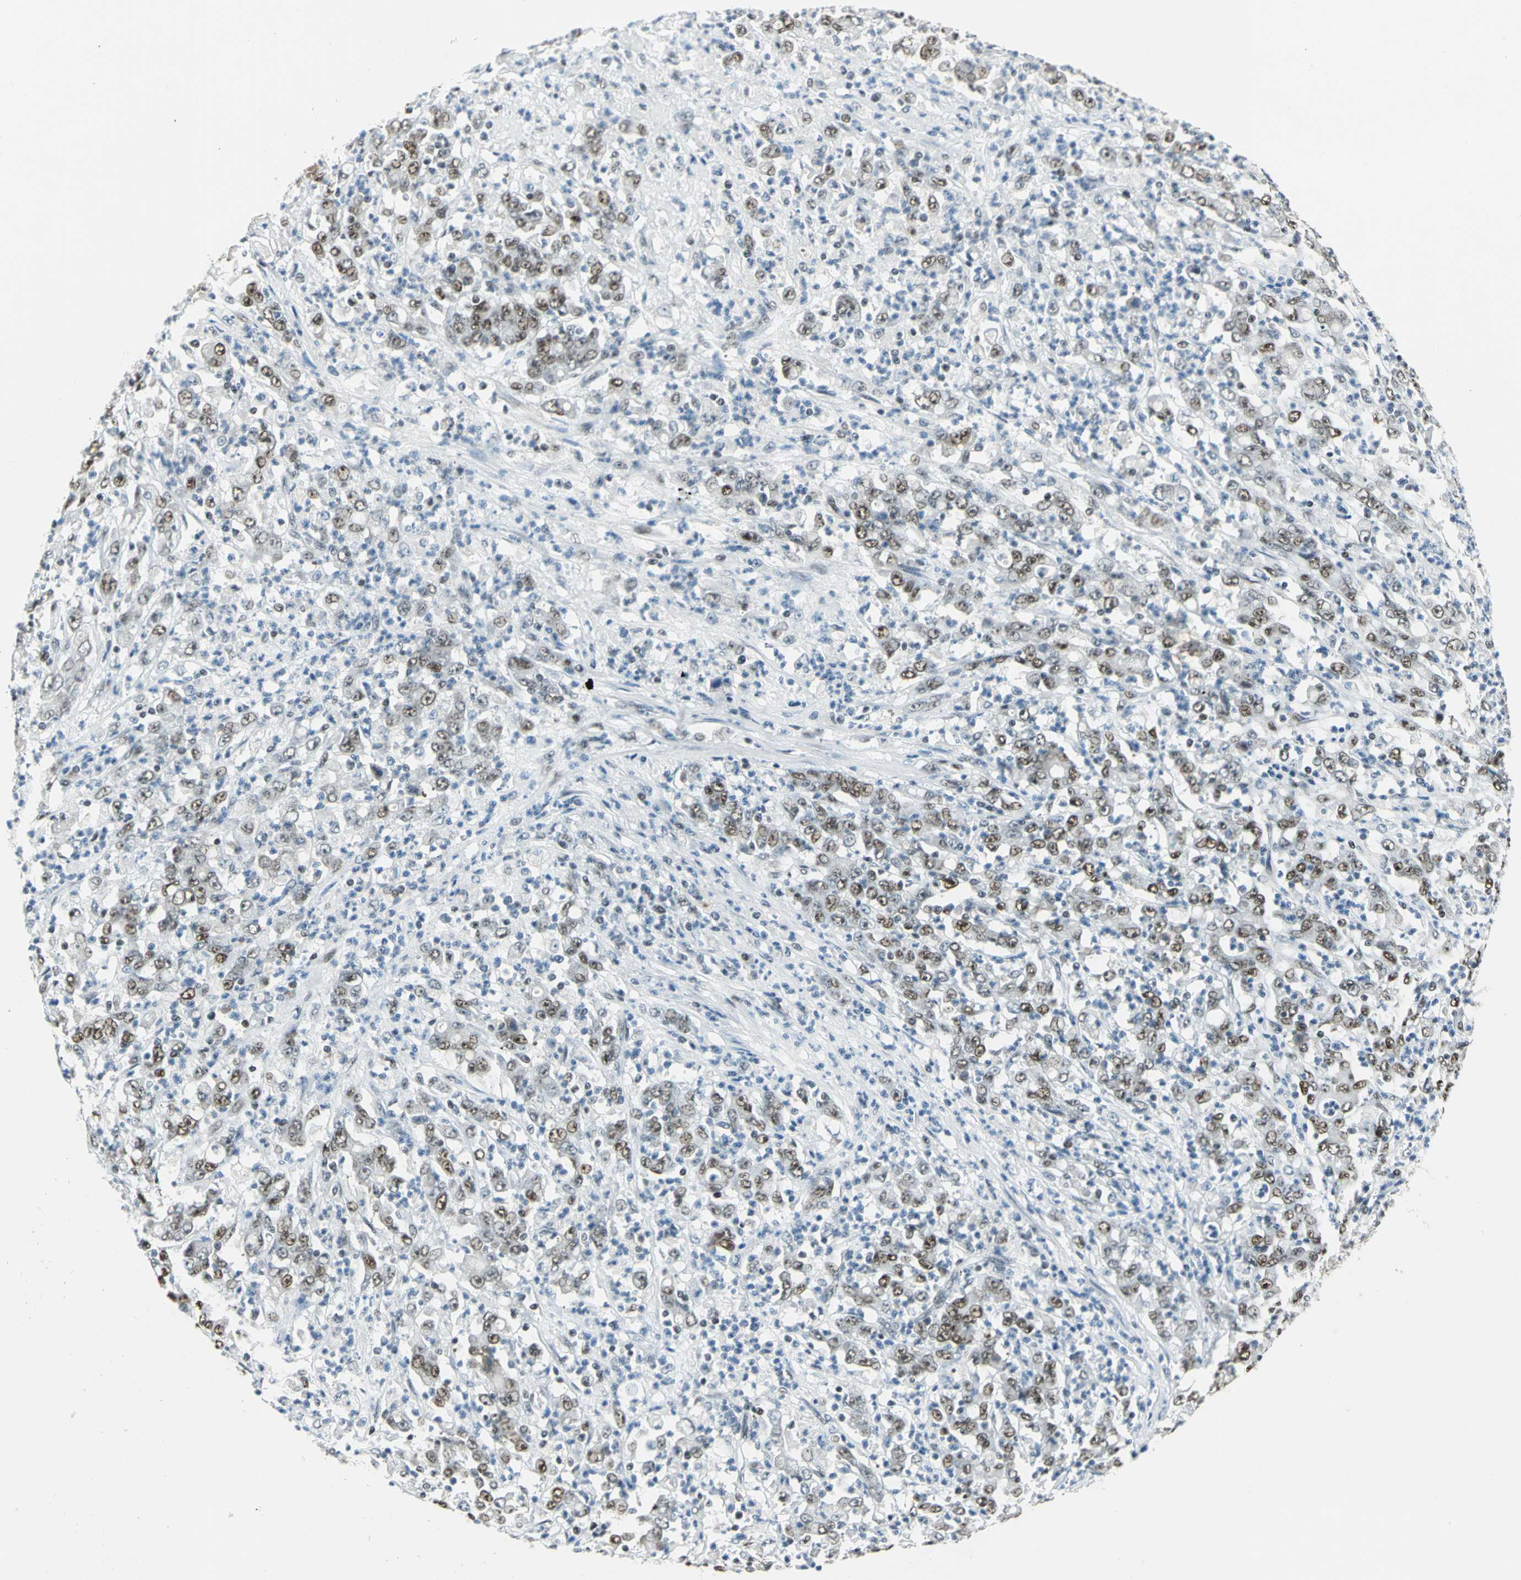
{"staining": {"intensity": "moderate", "quantity": ">75%", "location": "nuclear"}, "tissue": "stomach cancer", "cell_type": "Tumor cells", "image_type": "cancer", "snomed": [{"axis": "morphology", "description": "Adenocarcinoma, NOS"}, {"axis": "topography", "description": "Stomach, lower"}], "caption": "Moderate nuclear positivity for a protein is seen in approximately >75% of tumor cells of adenocarcinoma (stomach) using immunohistochemistry.", "gene": "CCNT1", "patient": {"sex": "female", "age": 71}}